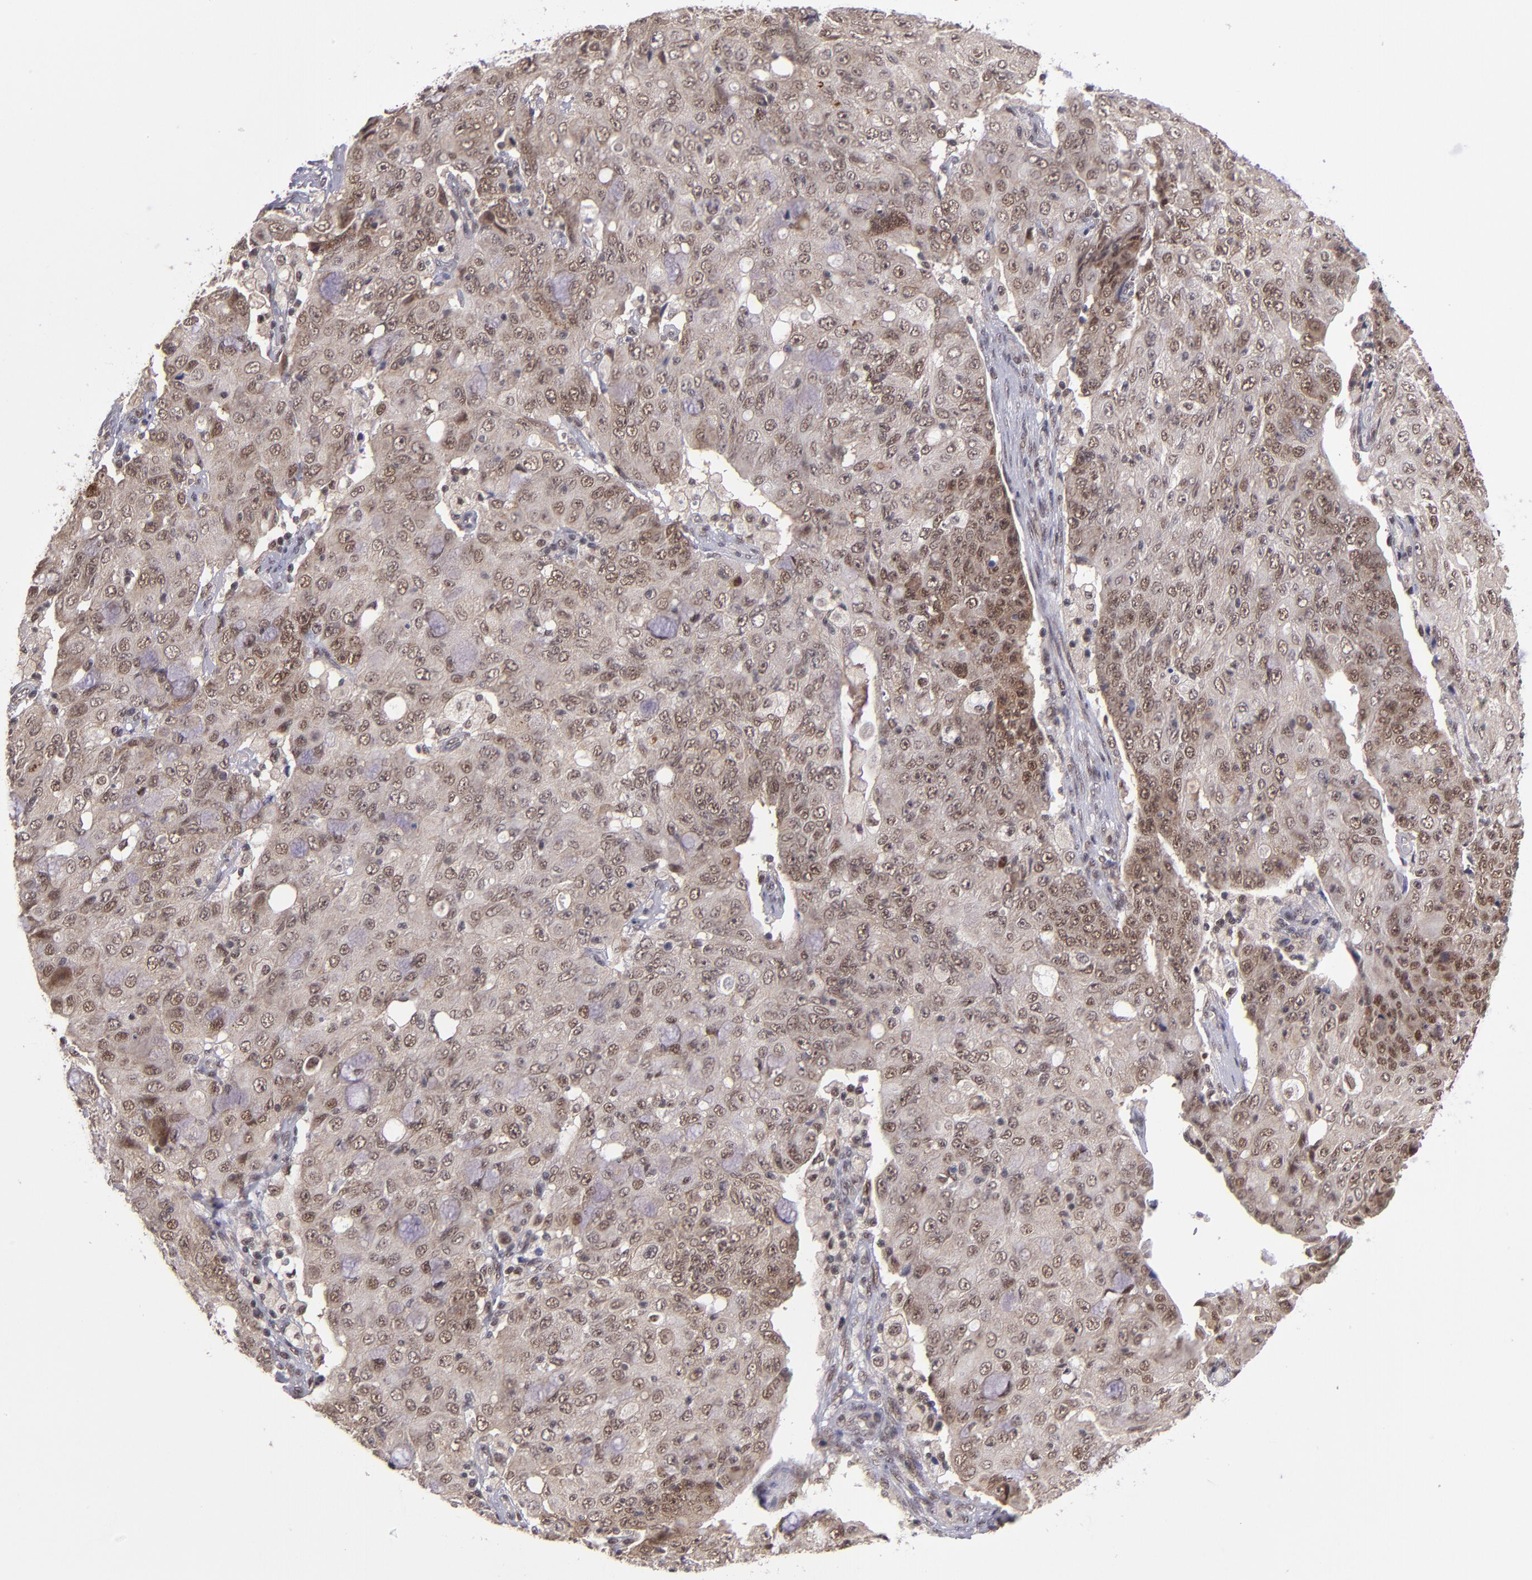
{"staining": {"intensity": "moderate", "quantity": ">75%", "location": "cytoplasmic/membranous,nuclear"}, "tissue": "ovarian cancer", "cell_type": "Tumor cells", "image_type": "cancer", "snomed": [{"axis": "morphology", "description": "Carcinoma, endometroid"}, {"axis": "topography", "description": "Ovary"}], "caption": "This is an image of immunohistochemistry (IHC) staining of ovarian cancer (endometroid carcinoma), which shows moderate positivity in the cytoplasmic/membranous and nuclear of tumor cells.", "gene": "EP300", "patient": {"sex": "female", "age": 42}}